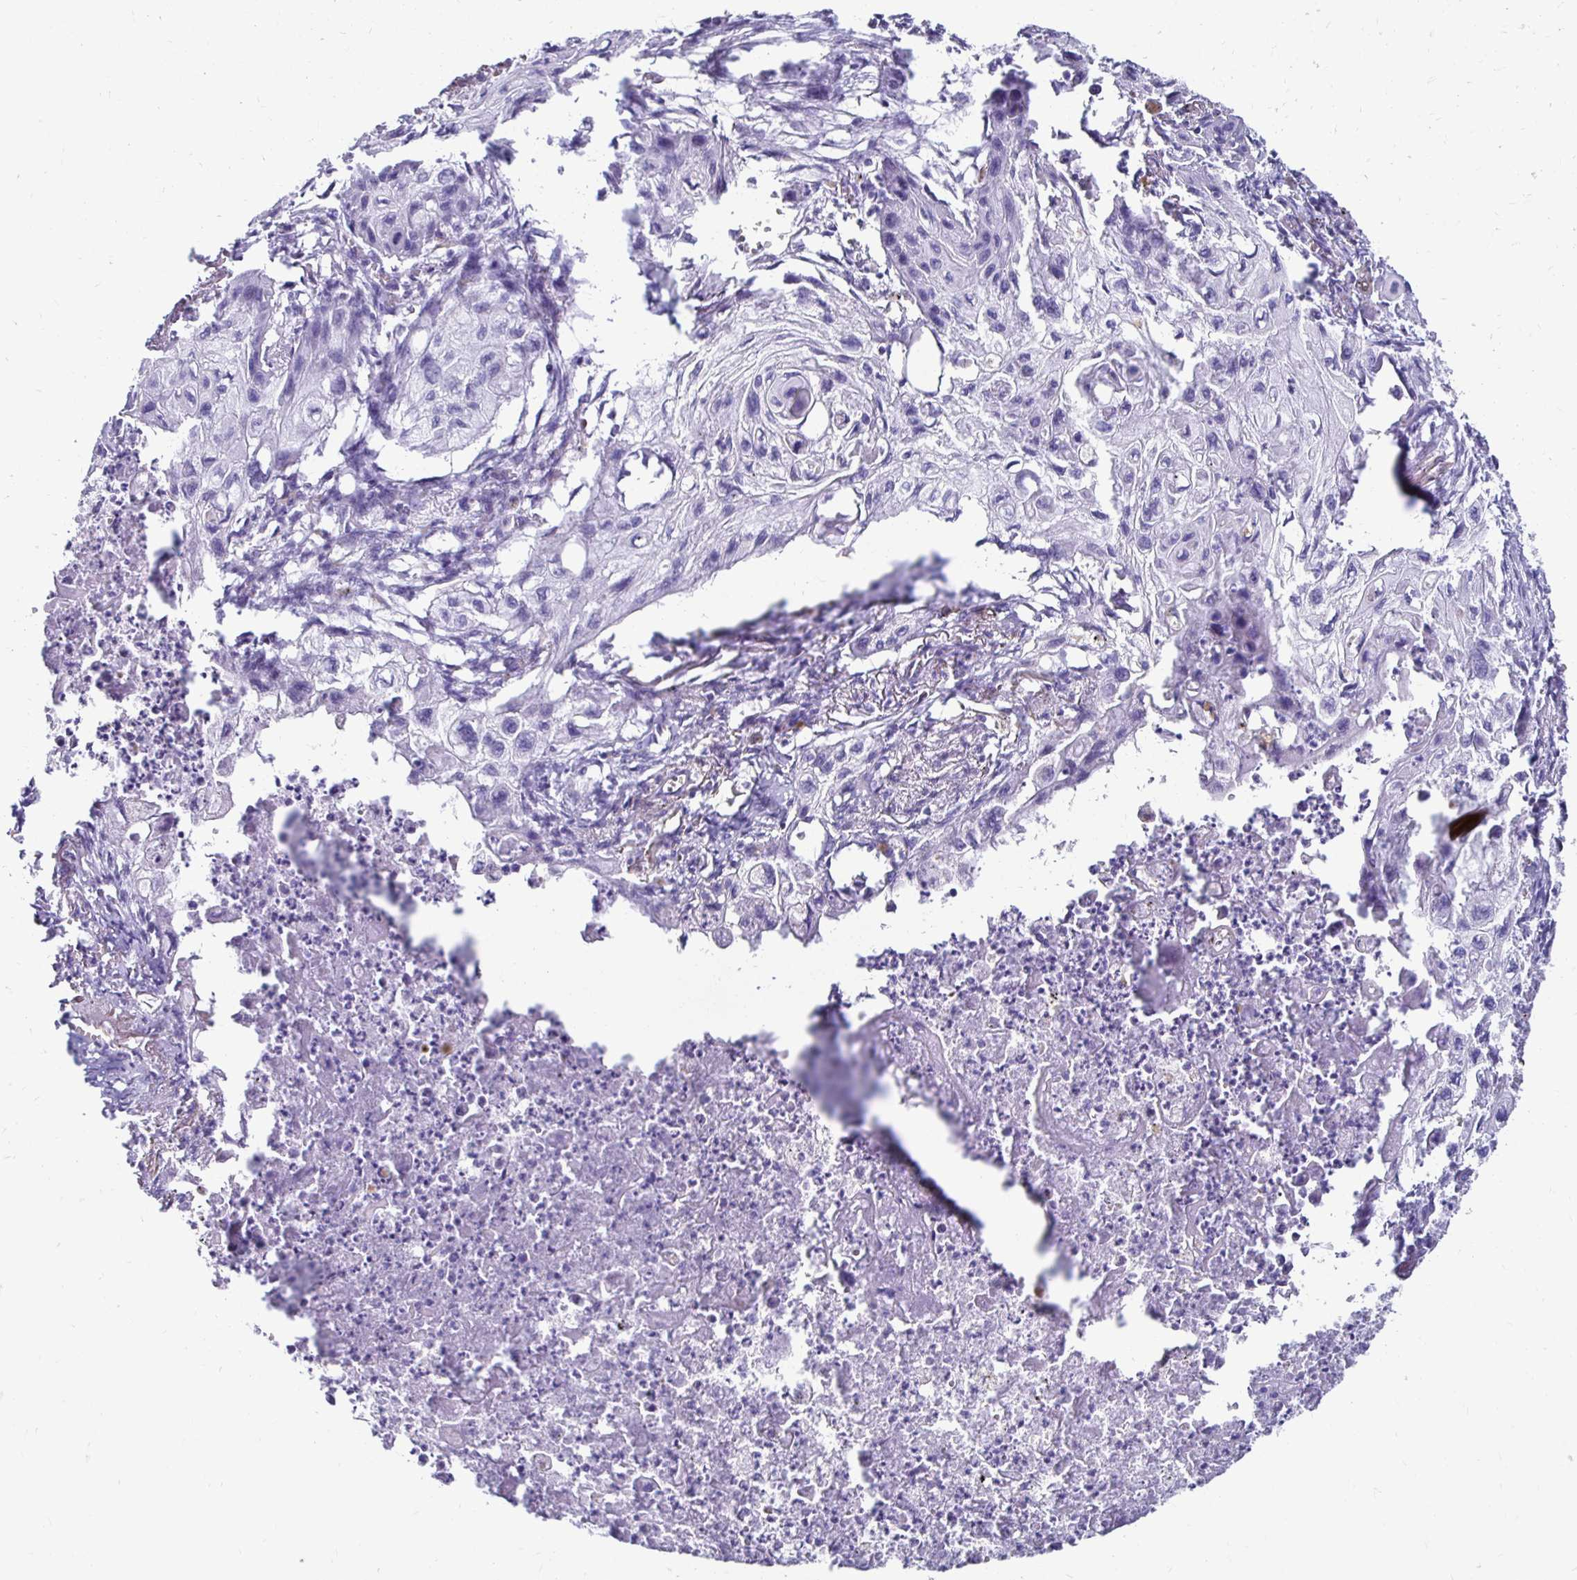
{"staining": {"intensity": "negative", "quantity": "none", "location": "none"}, "tissue": "lung cancer", "cell_type": "Tumor cells", "image_type": "cancer", "snomed": [{"axis": "morphology", "description": "Squamous cell carcinoma, NOS"}, {"axis": "topography", "description": "Lung"}], "caption": "This is an IHC micrograph of human lung cancer (squamous cell carcinoma). There is no staining in tumor cells.", "gene": "RHBDL3", "patient": {"sex": "male", "age": 71}}